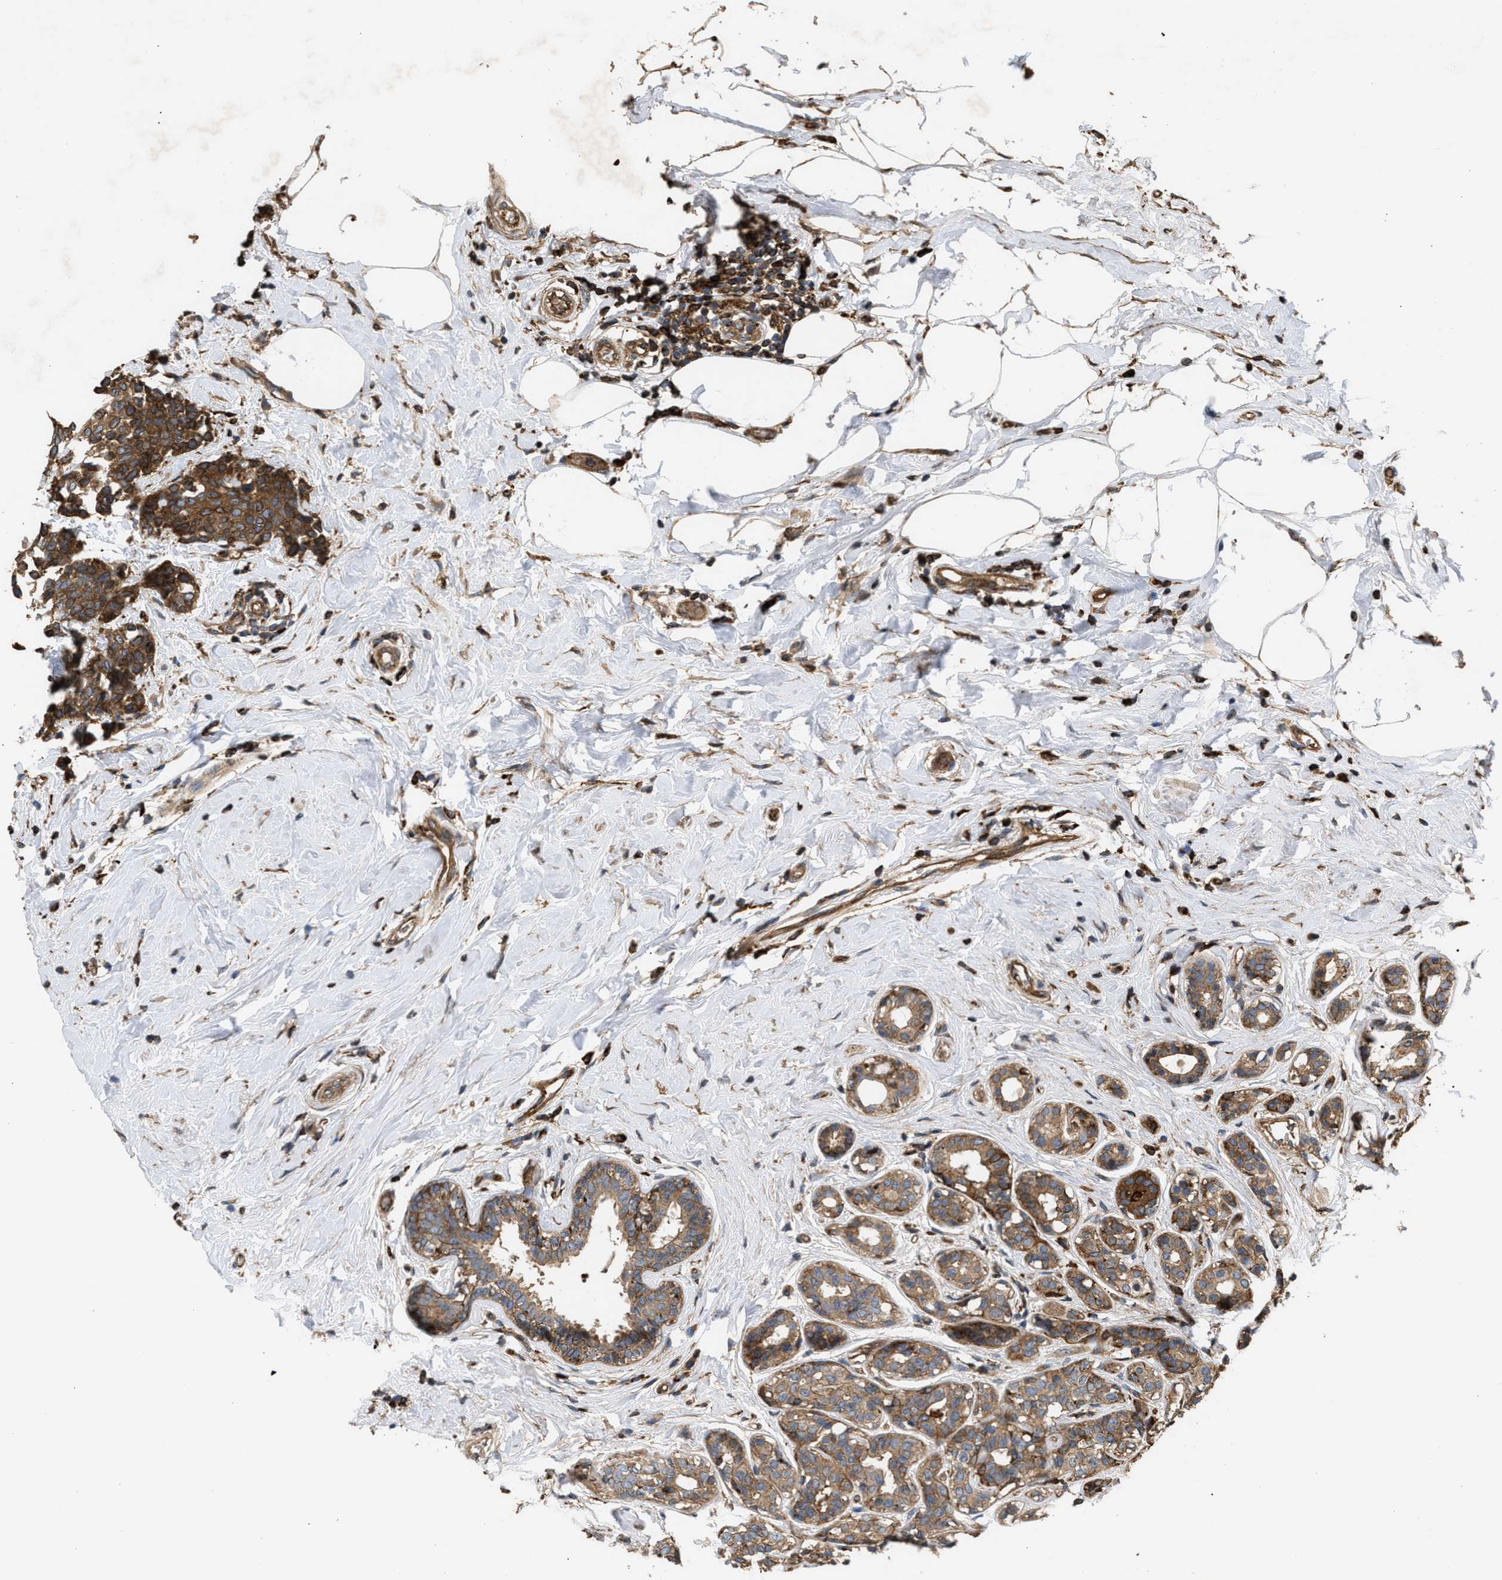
{"staining": {"intensity": "moderate", "quantity": ">75%", "location": "cytoplasmic/membranous"}, "tissue": "breast cancer", "cell_type": "Tumor cells", "image_type": "cancer", "snomed": [{"axis": "morphology", "description": "Duct carcinoma"}, {"axis": "topography", "description": "Breast"}], "caption": "Immunohistochemical staining of human breast cancer exhibits medium levels of moderate cytoplasmic/membranous expression in about >75% of tumor cells.", "gene": "GCC1", "patient": {"sex": "female", "age": 55}}